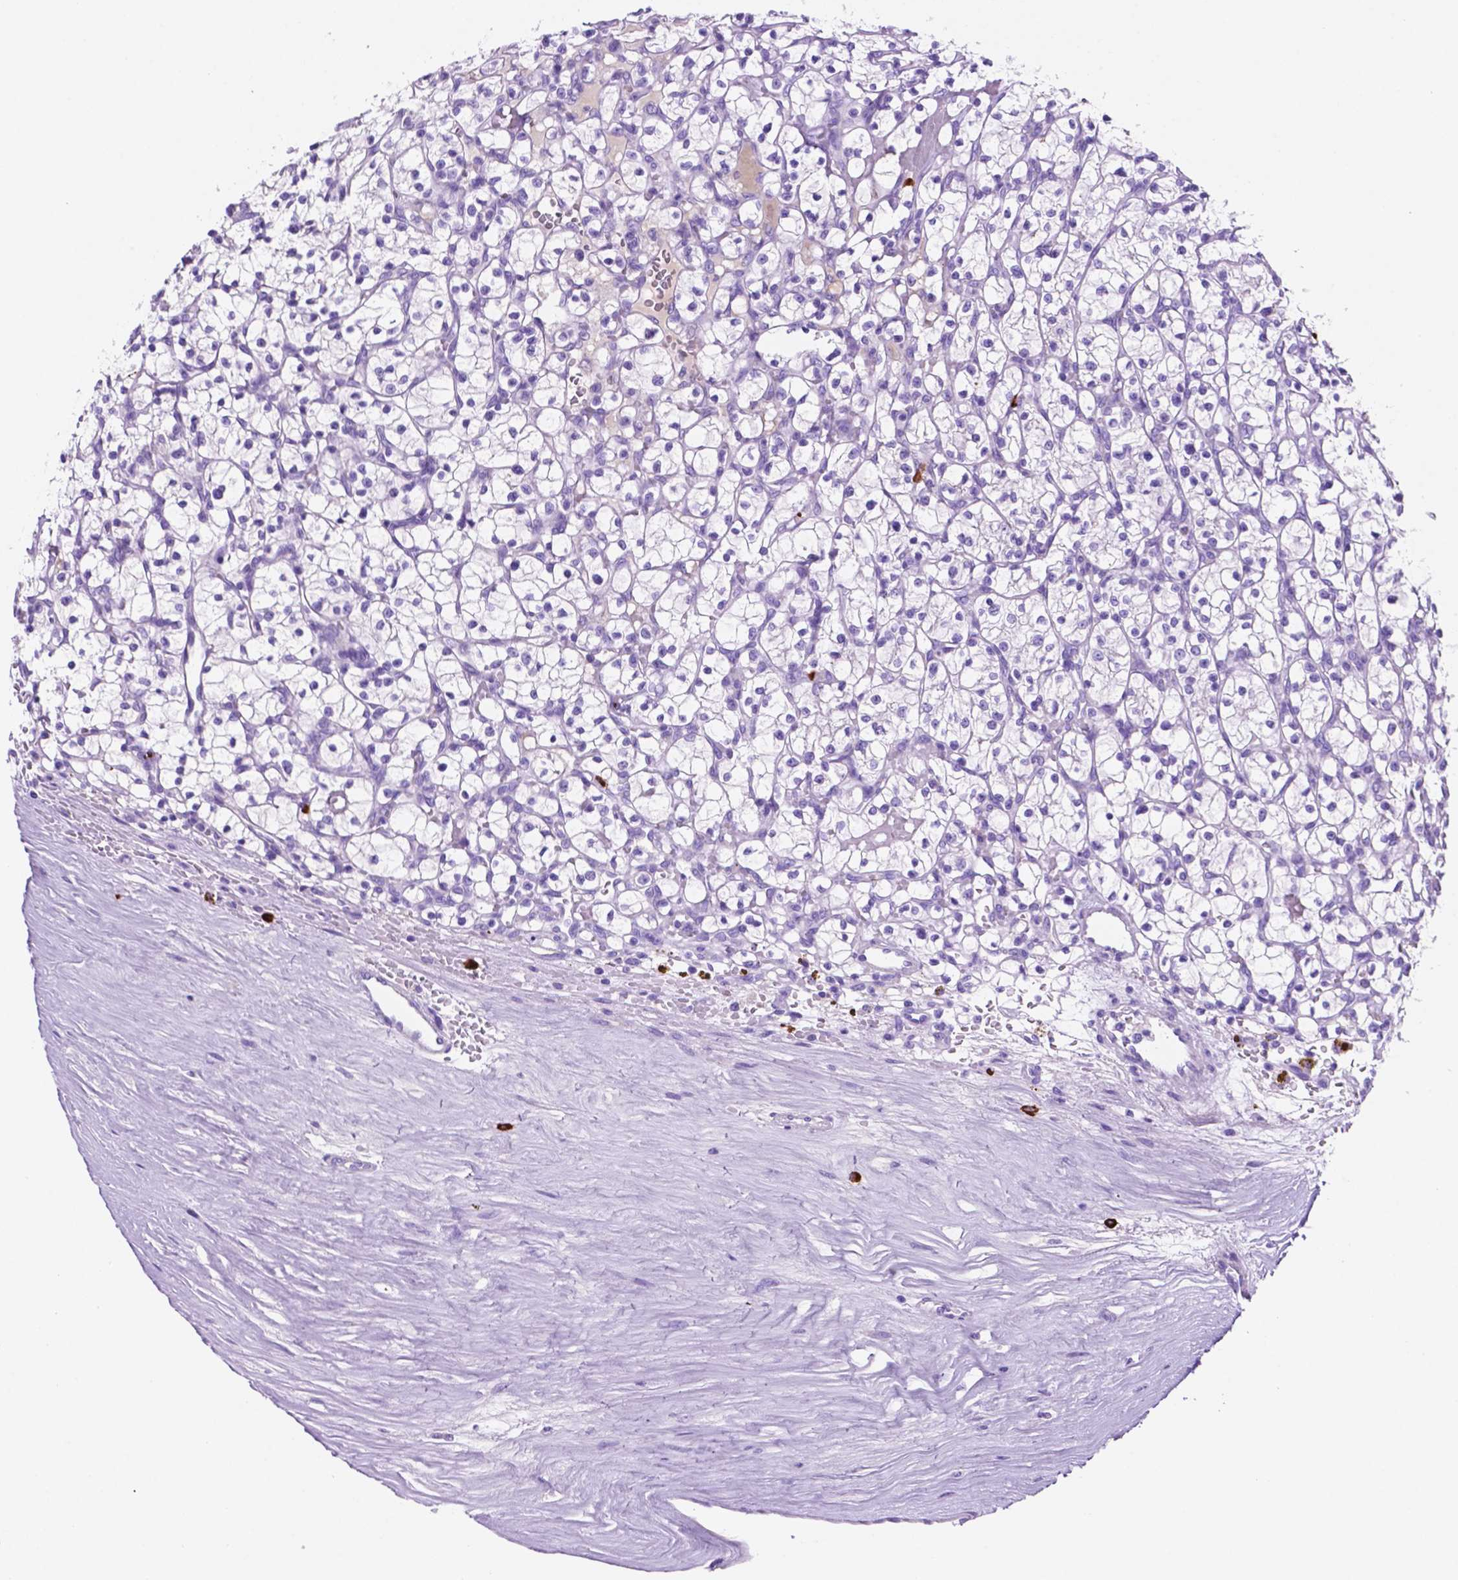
{"staining": {"intensity": "negative", "quantity": "none", "location": "none"}, "tissue": "renal cancer", "cell_type": "Tumor cells", "image_type": "cancer", "snomed": [{"axis": "morphology", "description": "Adenocarcinoma, NOS"}, {"axis": "topography", "description": "Kidney"}], "caption": "High magnification brightfield microscopy of renal cancer stained with DAB (brown) and counterstained with hematoxylin (blue): tumor cells show no significant expression.", "gene": "FOXB2", "patient": {"sex": "female", "age": 64}}